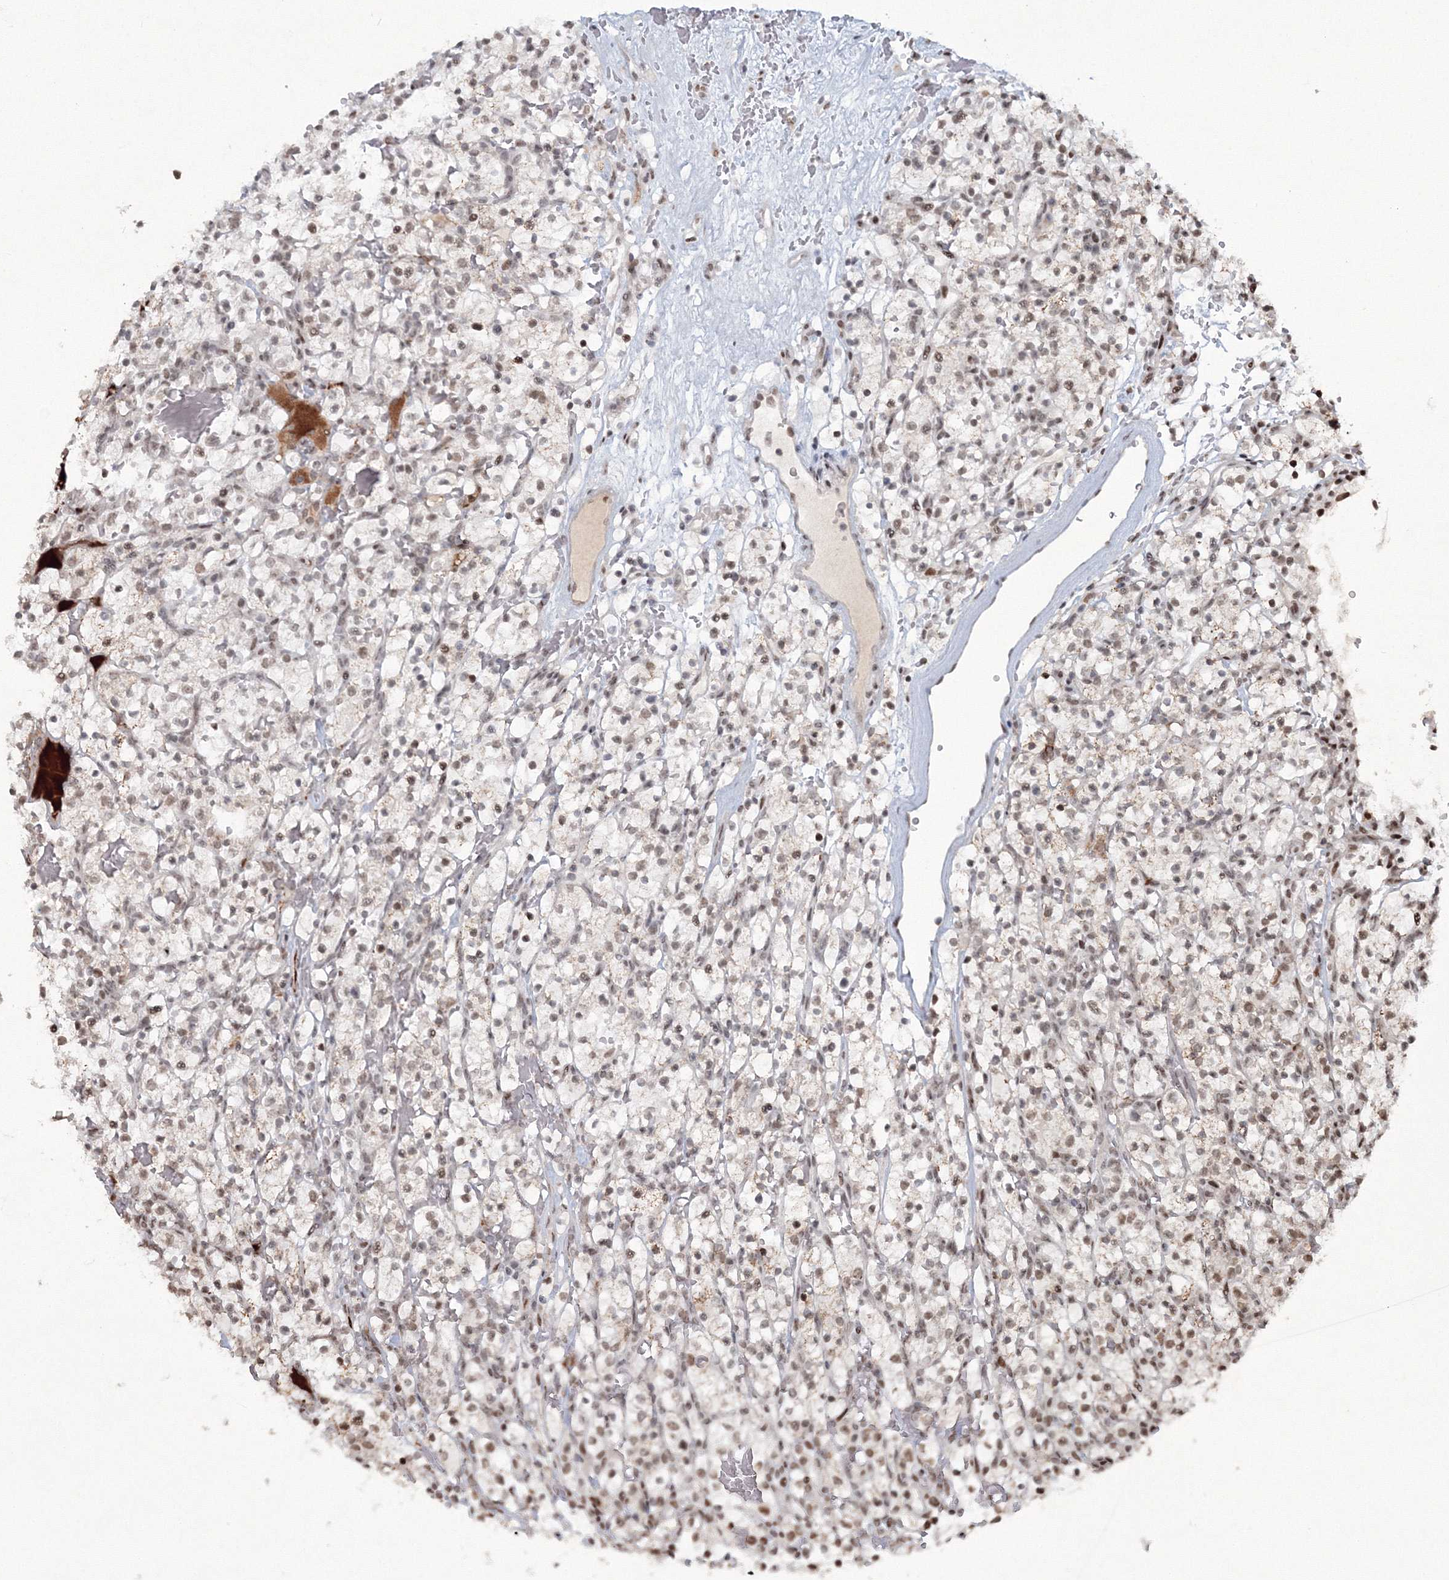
{"staining": {"intensity": "weak", "quantity": "<25%", "location": "cytoplasmic/membranous,nuclear"}, "tissue": "renal cancer", "cell_type": "Tumor cells", "image_type": "cancer", "snomed": [{"axis": "morphology", "description": "Adenocarcinoma, NOS"}, {"axis": "topography", "description": "Kidney"}], "caption": "Human renal cancer (adenocarcinoma) stained for a protein using immunohistochemistry (IHC) reveals no expression in tumor cells.", "gene": "C3orf33", "patient": {"sex": "female", "age": 57}}